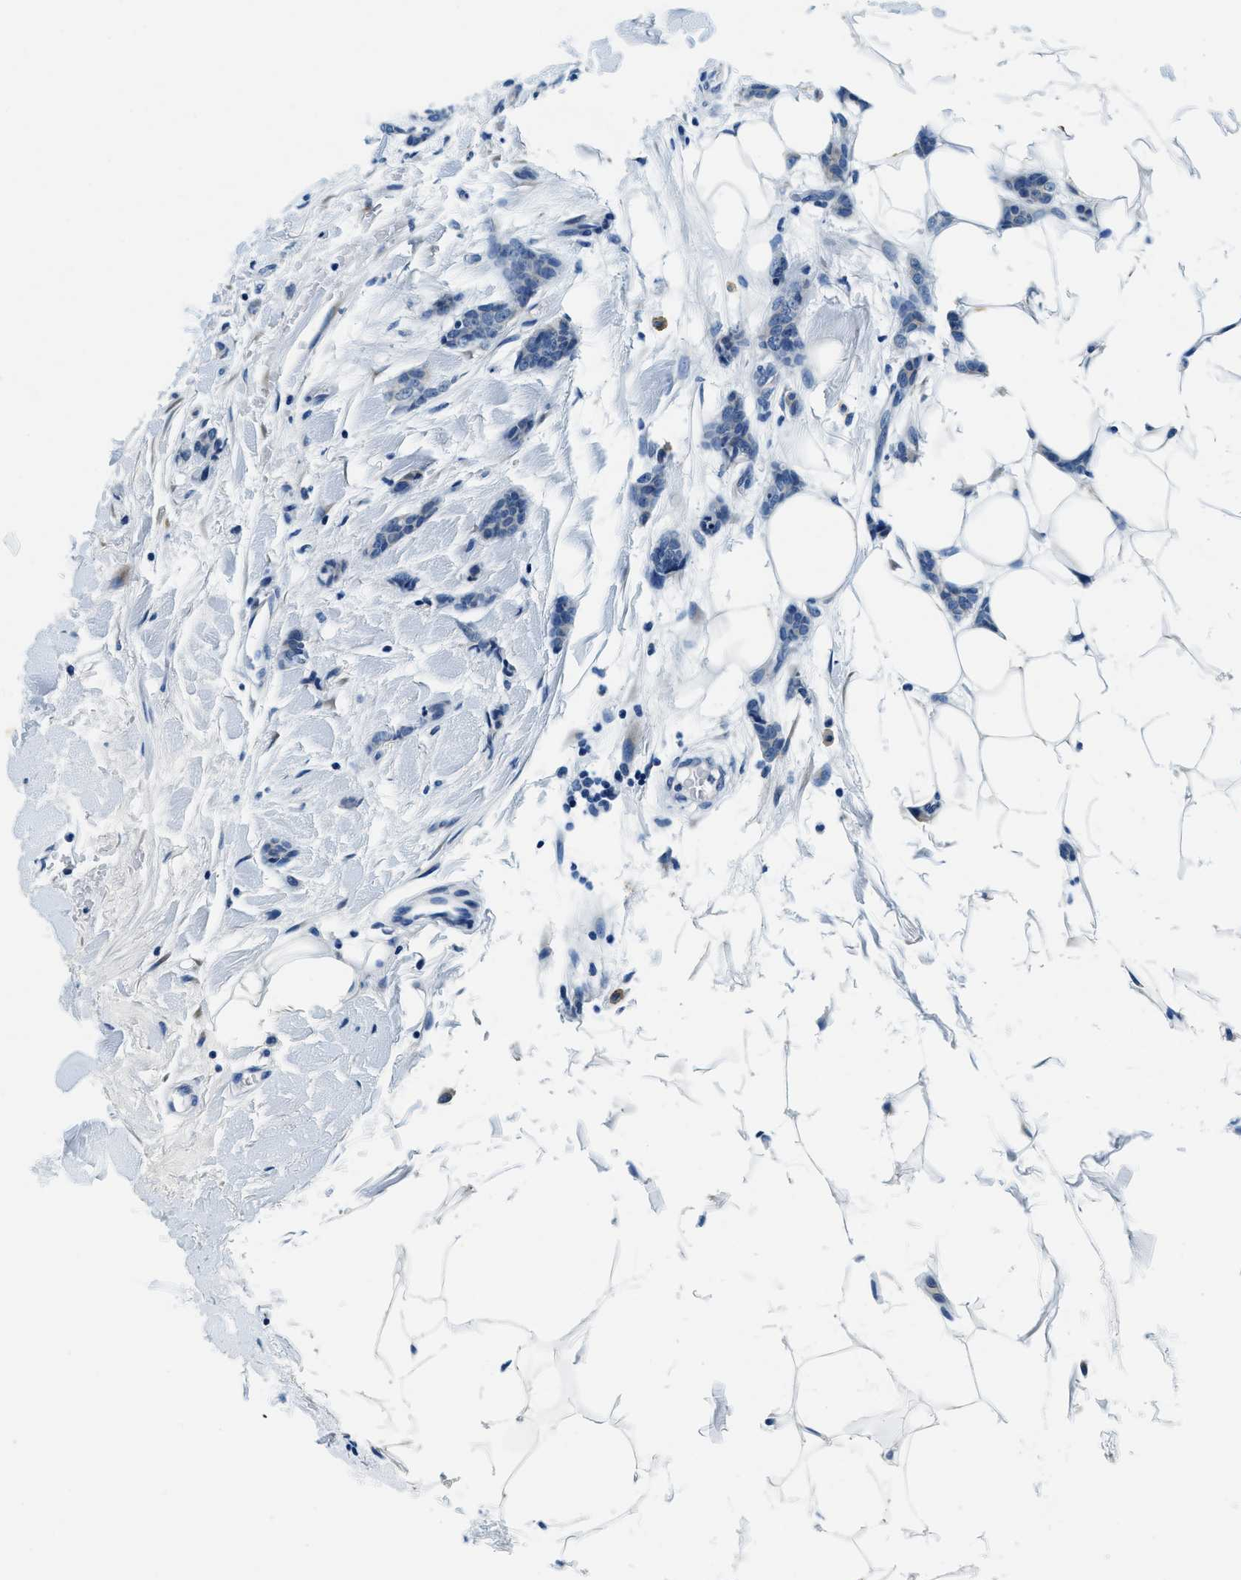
{"staining": {"intensity": "negative", "quantity": "none", "location": "none"}, "tissue": "breast cancer", "cell_type": "Tumor cells", "image_type": "cancer", "snomed": [{"axis": "morphology", "description": "Lobular carcinoma"}, {"axis": "topography", "description": "Skin"}, {"axis": "topography", "description": "Breast"}], "caption": "Immunohistochemical staining of lobular carcinoma (breast) exhibits no significant positivity in tumor cells.", "gene": "UBAC2", "patient": {"sex": "female", "age": 46}}